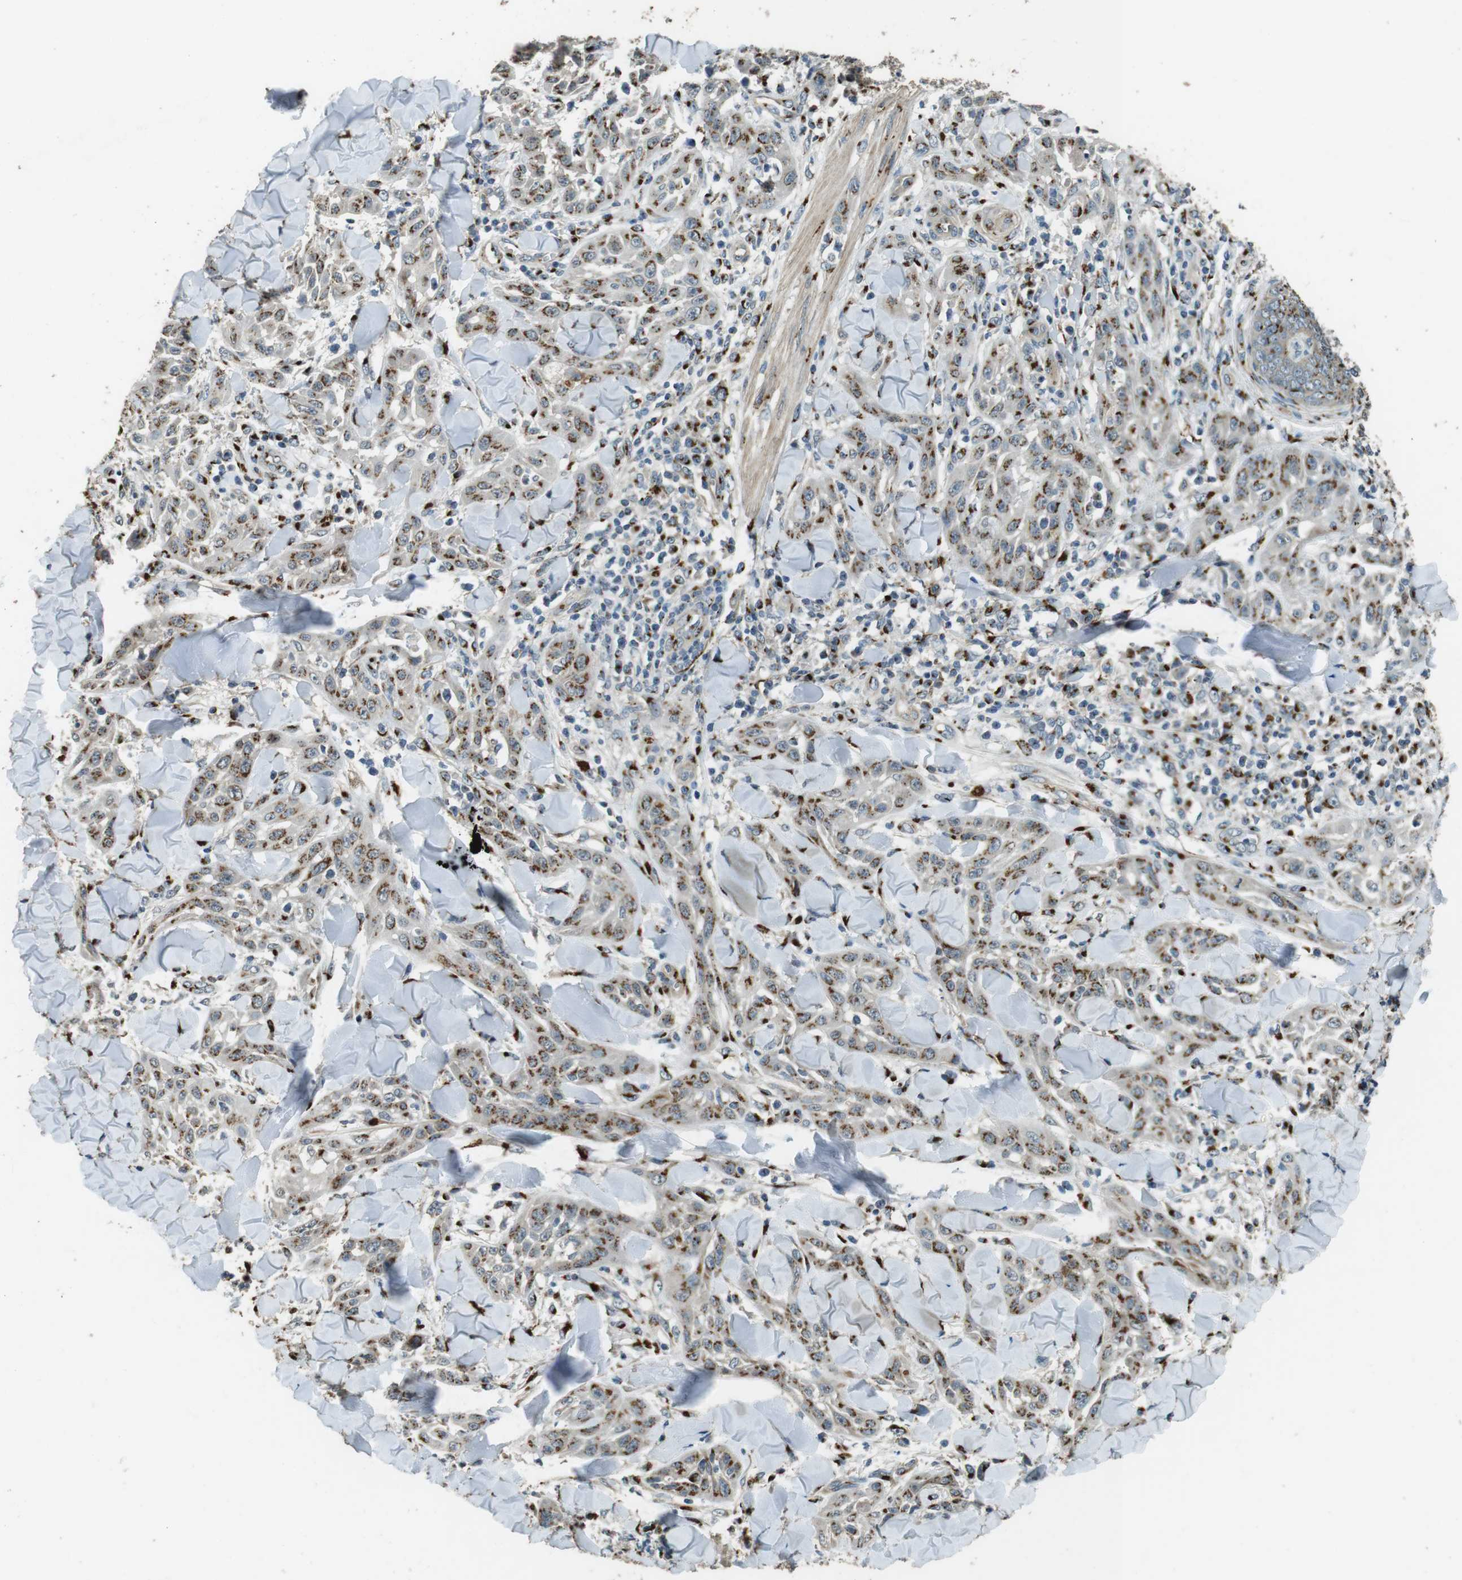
{"staining": {"intensity": "moderate", "quantity": ">75%", "location": "cytoplasmic/membranous"}, "tissue": "skin cancer", "cell_type": "Tumor cells", "image_type": "cancer", "snomed": [{"axis": "morphology", "description": "Squamous cell carcinoma, NOS"}, {"axis": "topography", "description": "Skin"}], "caption": "This is a micrograph of immunohistochemistry staining of skin cancer (squamous cell carcinoma), which shows moderate positivity in the cytoplasmic/membranous of tumor cells.", "gene": "TMEM115", "patient": {"sex": "male", "age": 24}}